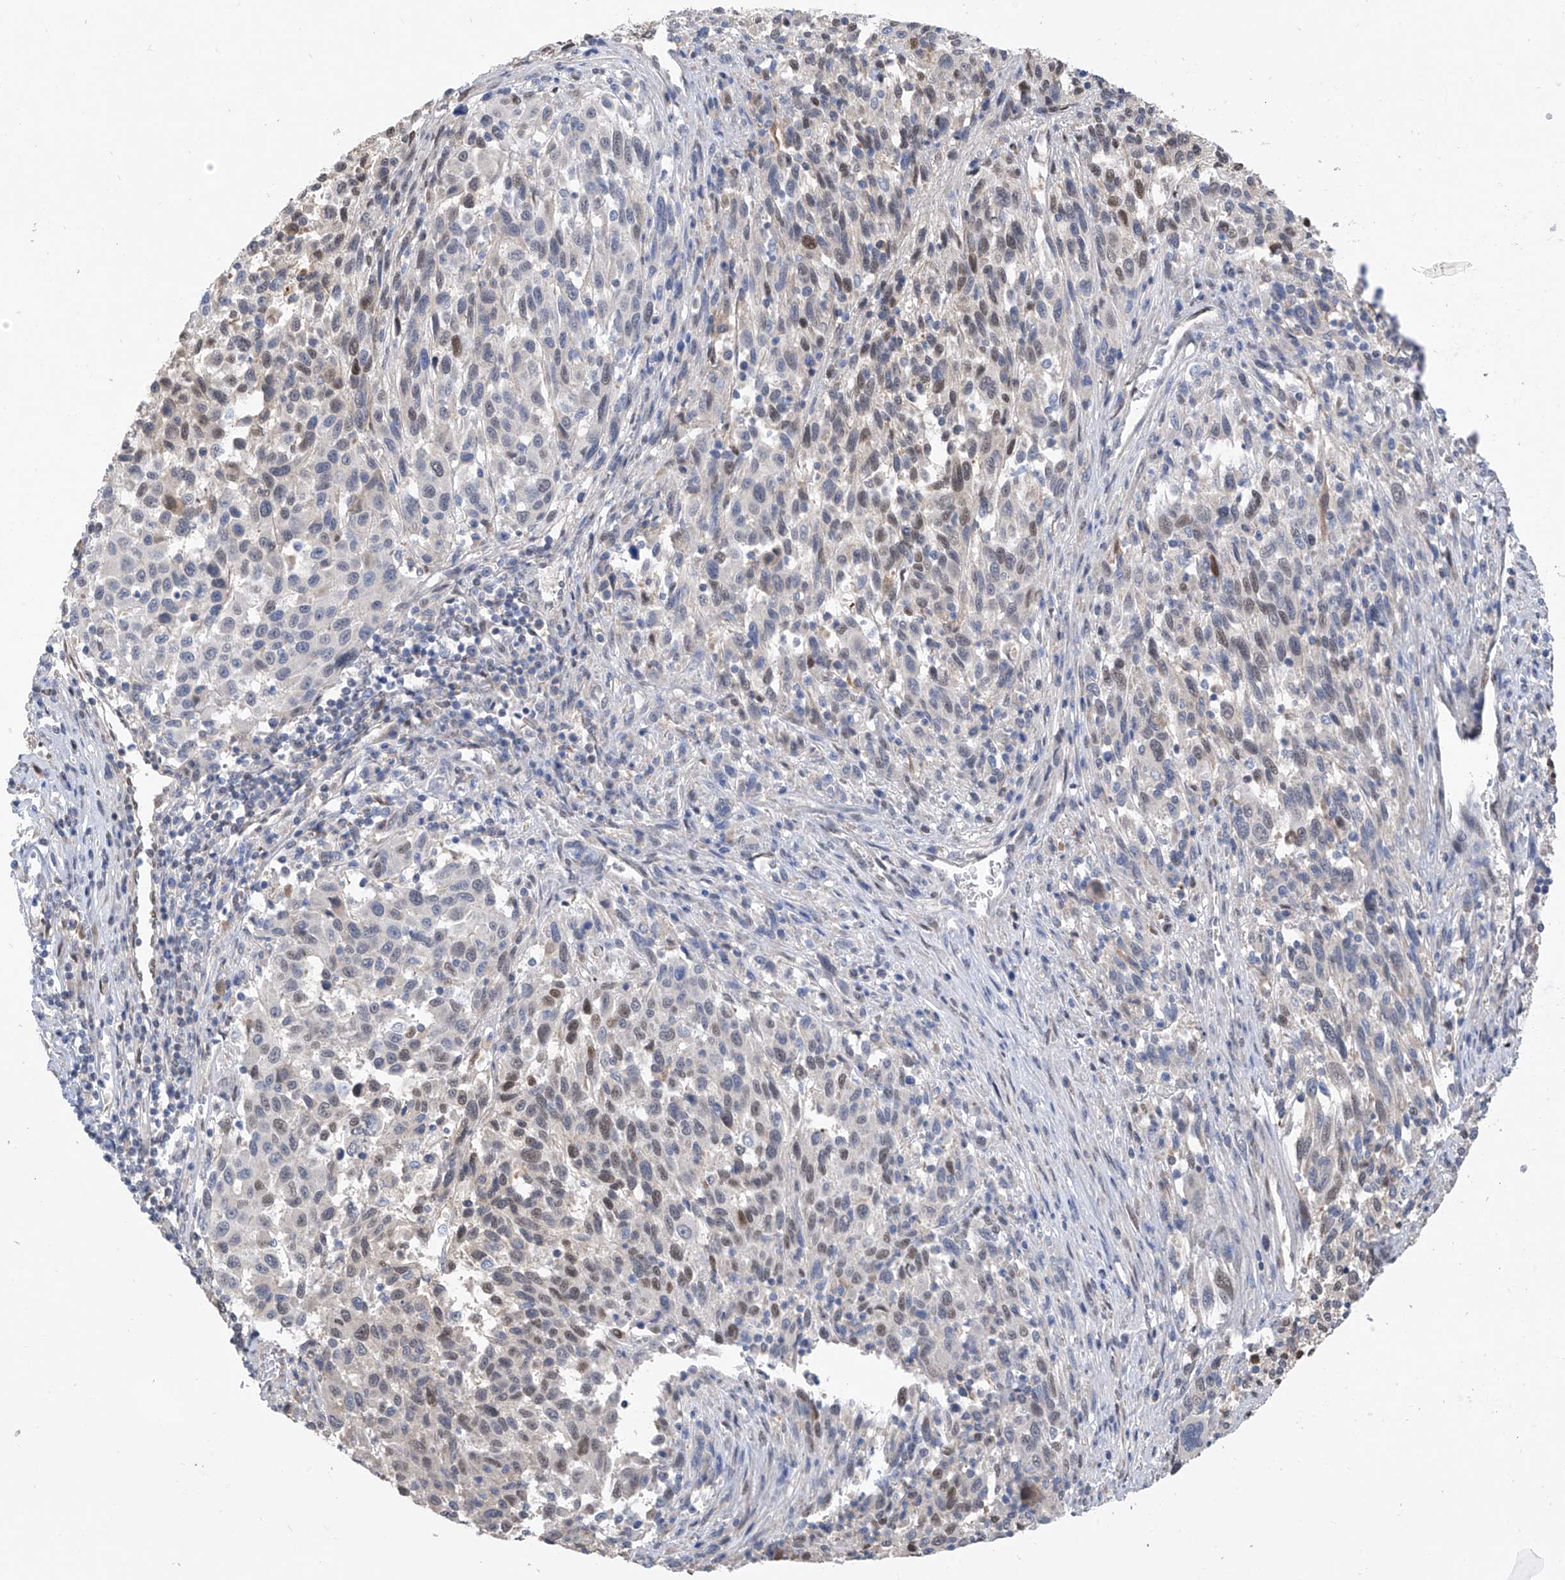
{"staining": {"intensity": "weak", "quantity": "<25%", "location": "nuclear"}, "tissue": "melanoma", "cell_type": "Tumor cells", "image_type": "cancer", "snomed": [{"axis": "morphology", "description": "Malignant melanoma, Metastatic site"}, {"axis": "topography", "description": "Lymph node"}], "caption": "Immunohistochemistry (IHC) photomicrograph of human melanoma stained for a protein (brown), which reveals no staining in tumor cells.", "gene": "PMM1", "patient": {"sex": "male", "age": 61}}